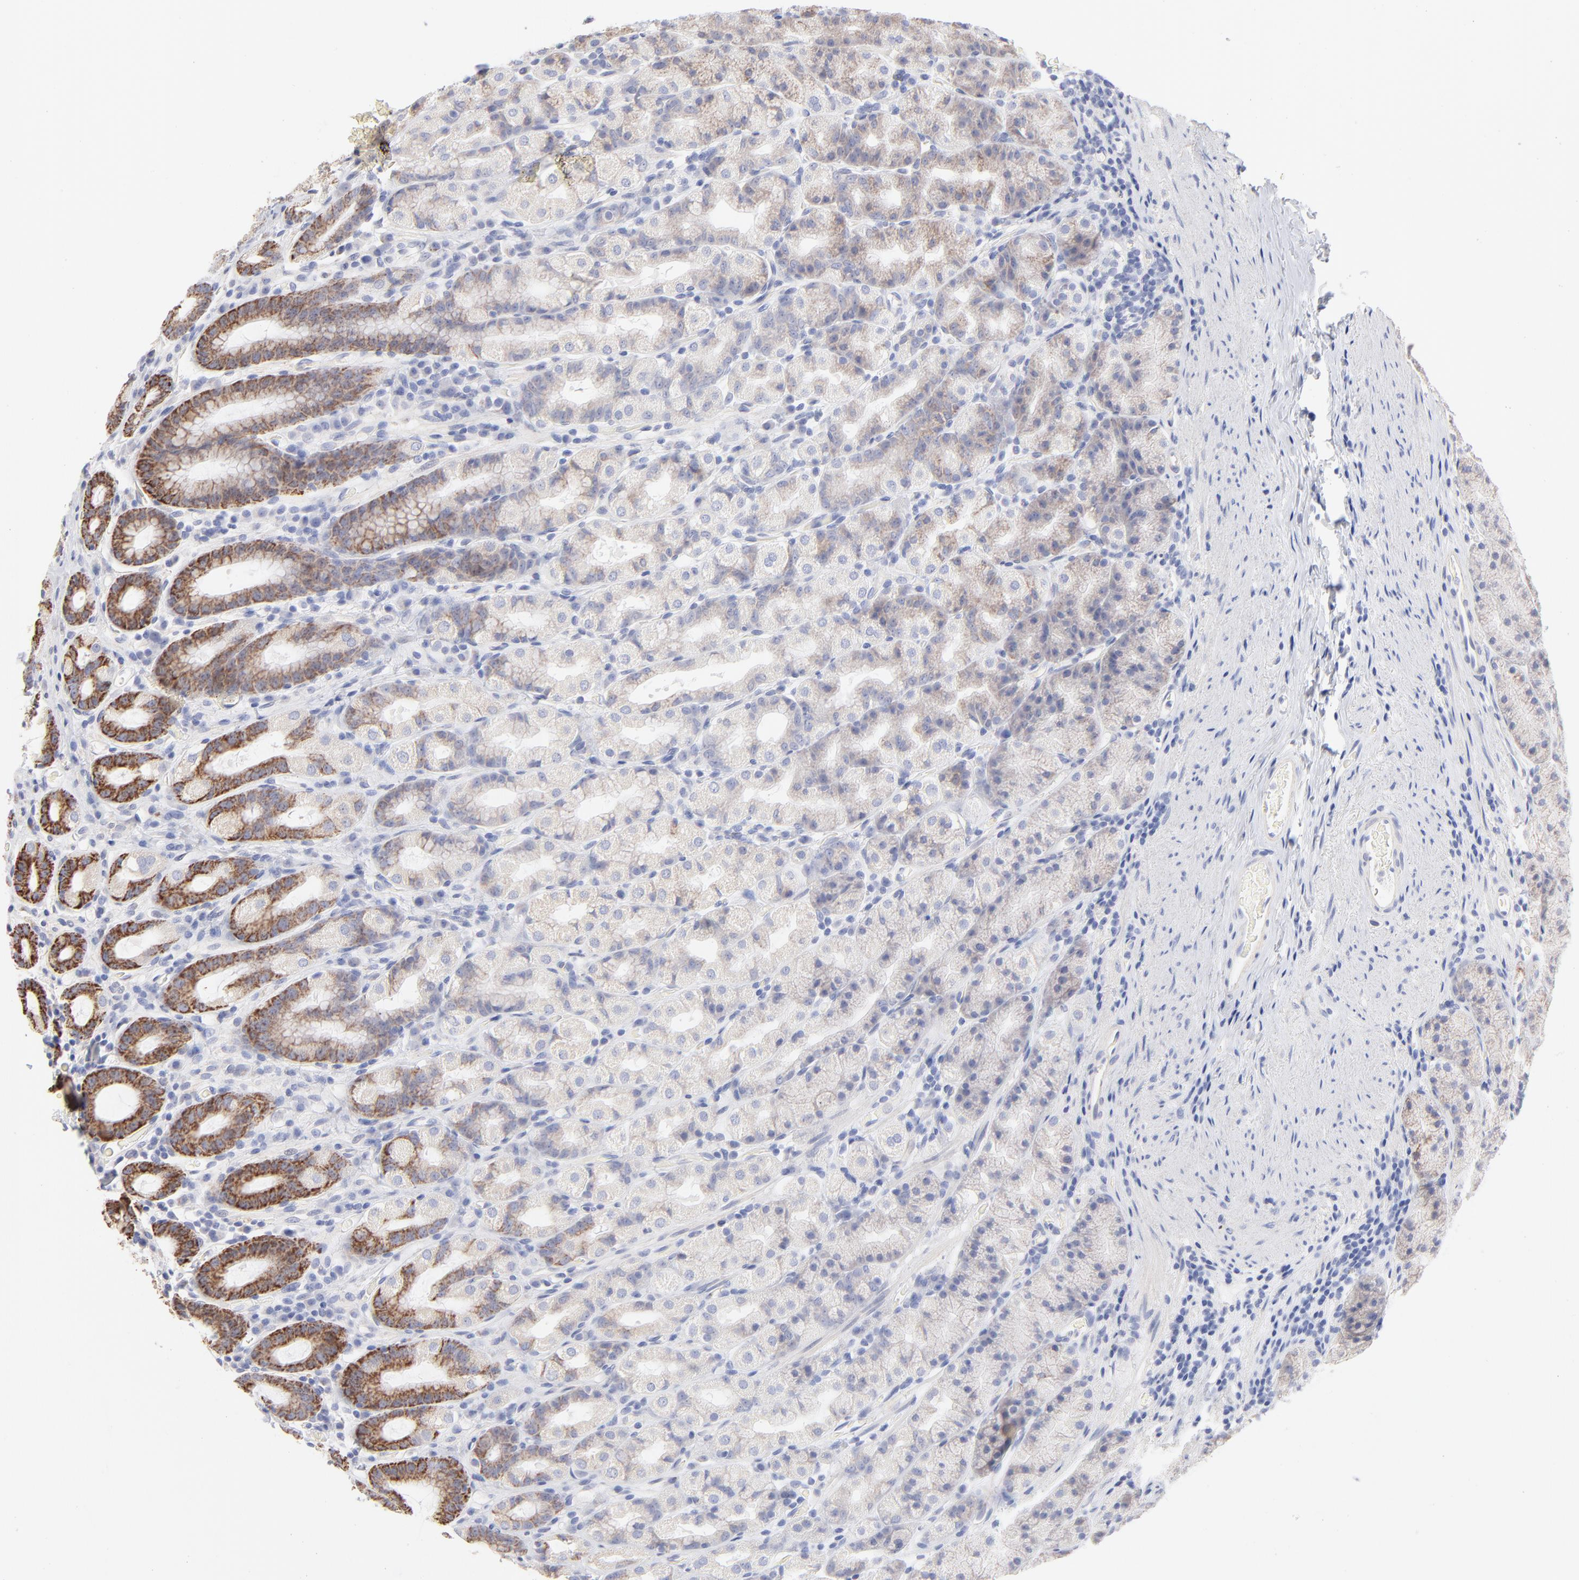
{"staining": {"intensity": "strong", "quantity": "<25%", "location": "cytoplasmic/membranous"}, "tissue": "stomach", "cell_type": "Glandular cells", "image_type": "normal", "snomed": [{"axis": "morphology", "description": "Normal tissue, NOS"}, {"axis": "topography", "description": "Stomach, upper"}], "caption": "High-magnification brightfield microscopy of benign stomach stained with DAB (brown) and counterstained with hematoxylin (blue). glandular cells exhibit strong cytoplasmic/membranous positivity is appreciated in about<25% of cells. Ihc stains the protein in brown and the nuclei are stained blue.", "gene": "TST", "patient": {"sex": "male", "age": 68}}